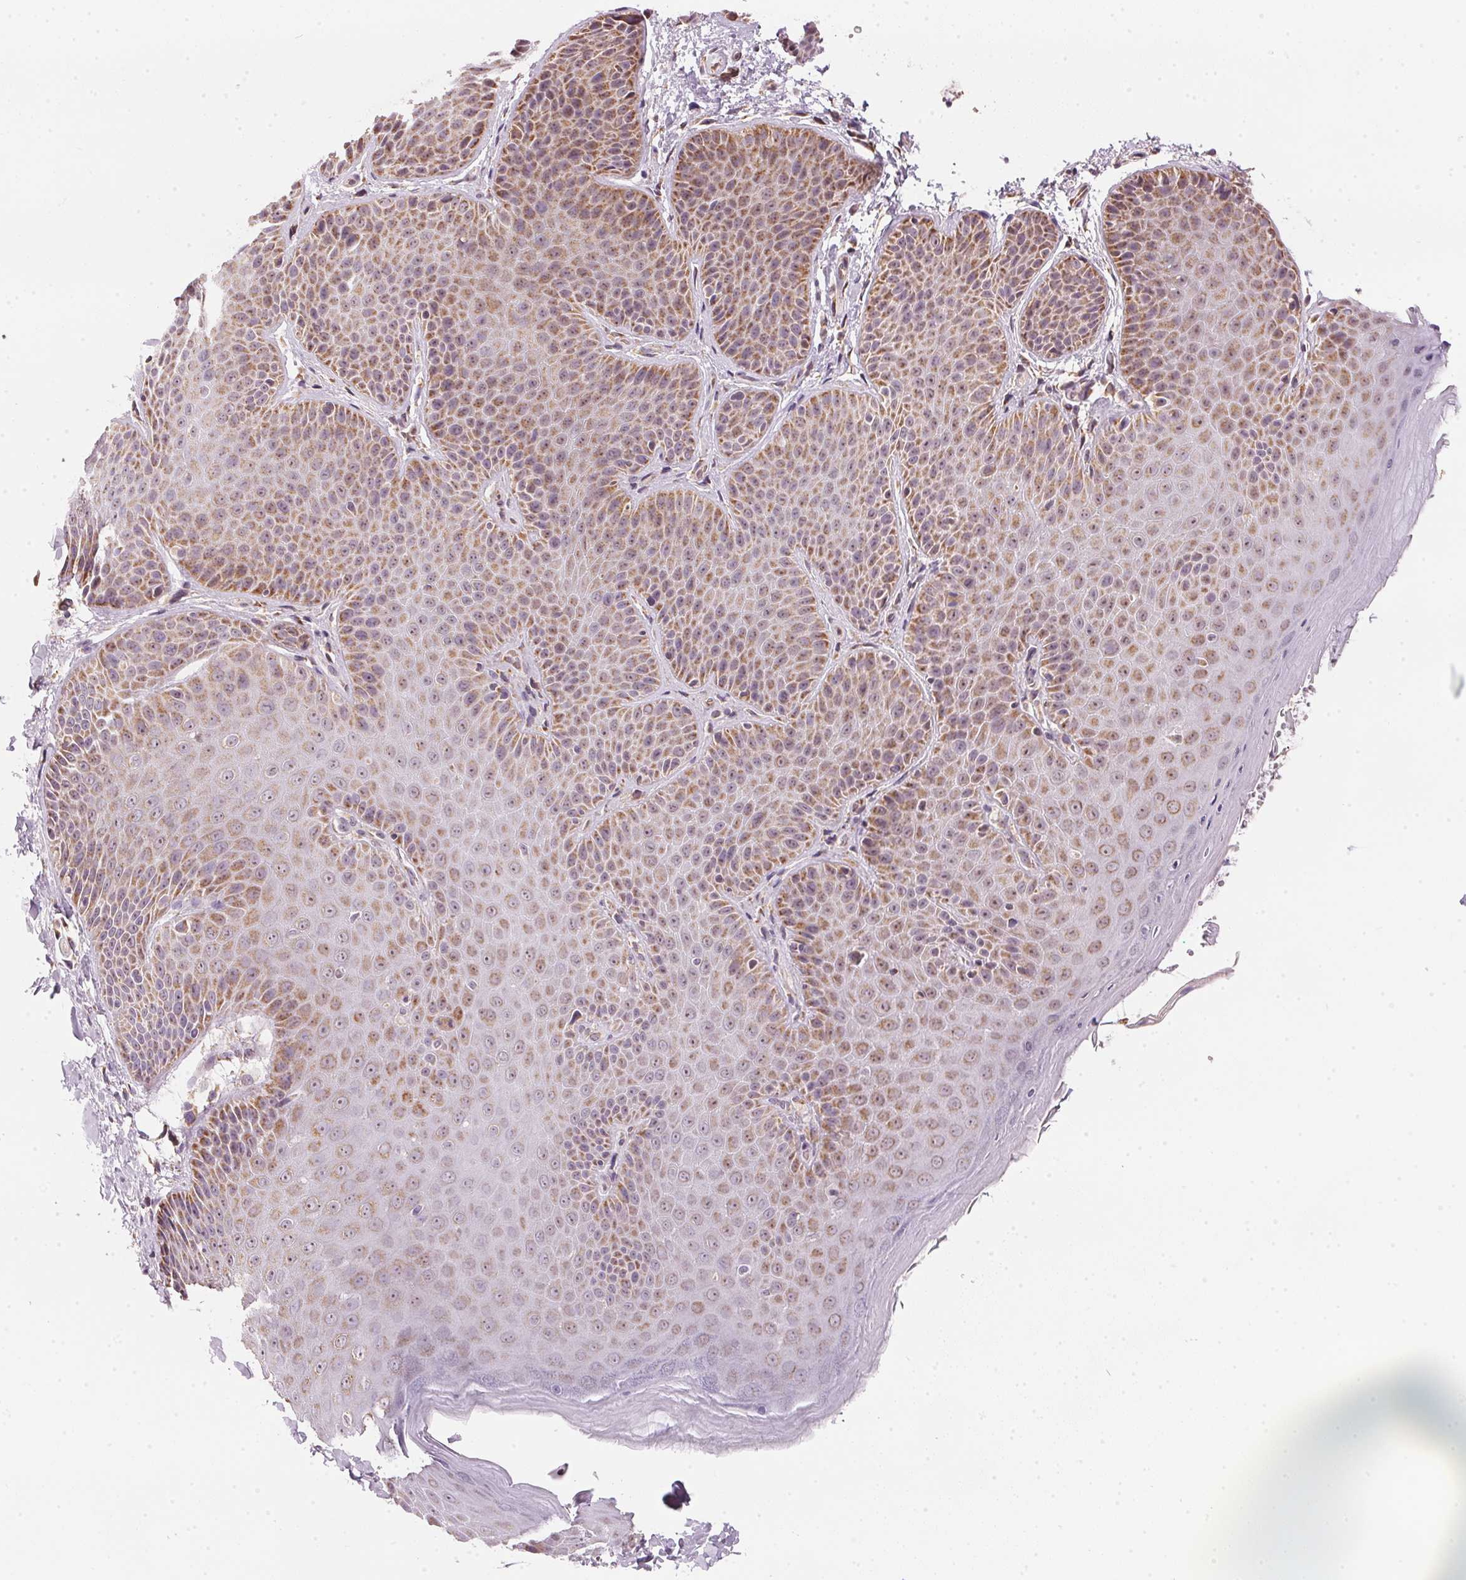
{"staining": {"intensity": "moderate", "quantity": ">75%", "location": "cytoplasmic/membranous"}, "tissue": "skin", "cell_type": "Epidermal cells", "image_type": "normal", "snomed": [{"axis": "morphology", "description": "Normal tissue, NOS"}, {"axis": "topography", "description": "Anal"}, {"axis": "topography", "description": "Peripheral nerve tissue"}], "caption": "Epidermal cells show medium levels of moderate cytoplasmic/membranous positivity in approximately >75% of cells in unremarkable skin.", "gene": "COQ7", "patient": {"sex": "male", "age": 51}}